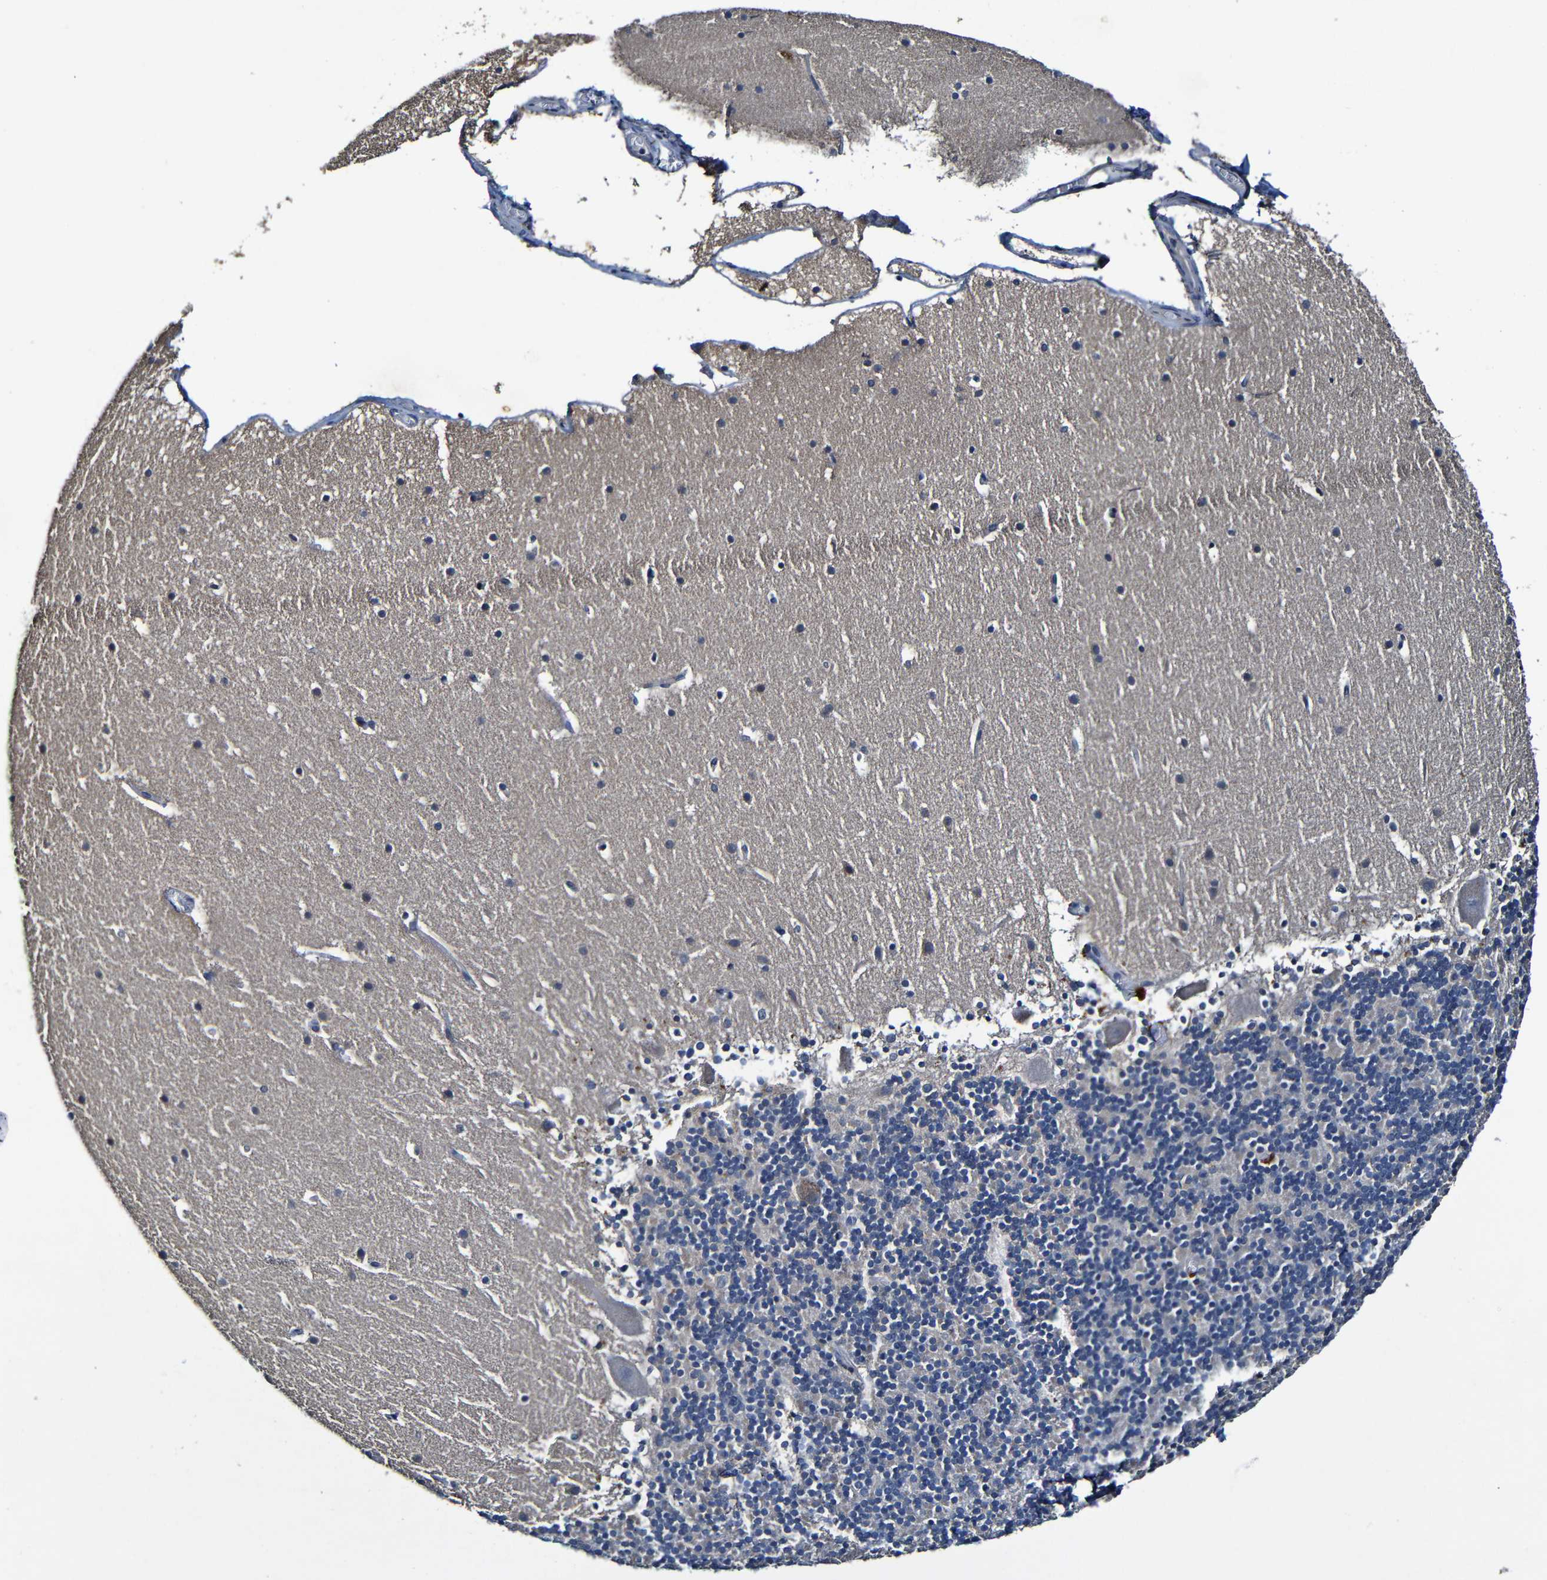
{"staining": {"intensity": "negative", "quantity": "none", "location": "none"}, "tissue": "cerebellum", "cell_type": "Cells in granular layer", "image_type": "normal", "snomed": [{"axis": "morphology", "description": "Normal tissue, NOS"}, {"axis": "topography", "description": "Cerebellum"}], "caption": "Histopathology image shows no significant protein positivity in cells in granular layer of normal cerebellum.", "gene": "LRRC70", "patient": {"sex": "male", "age": 45}}